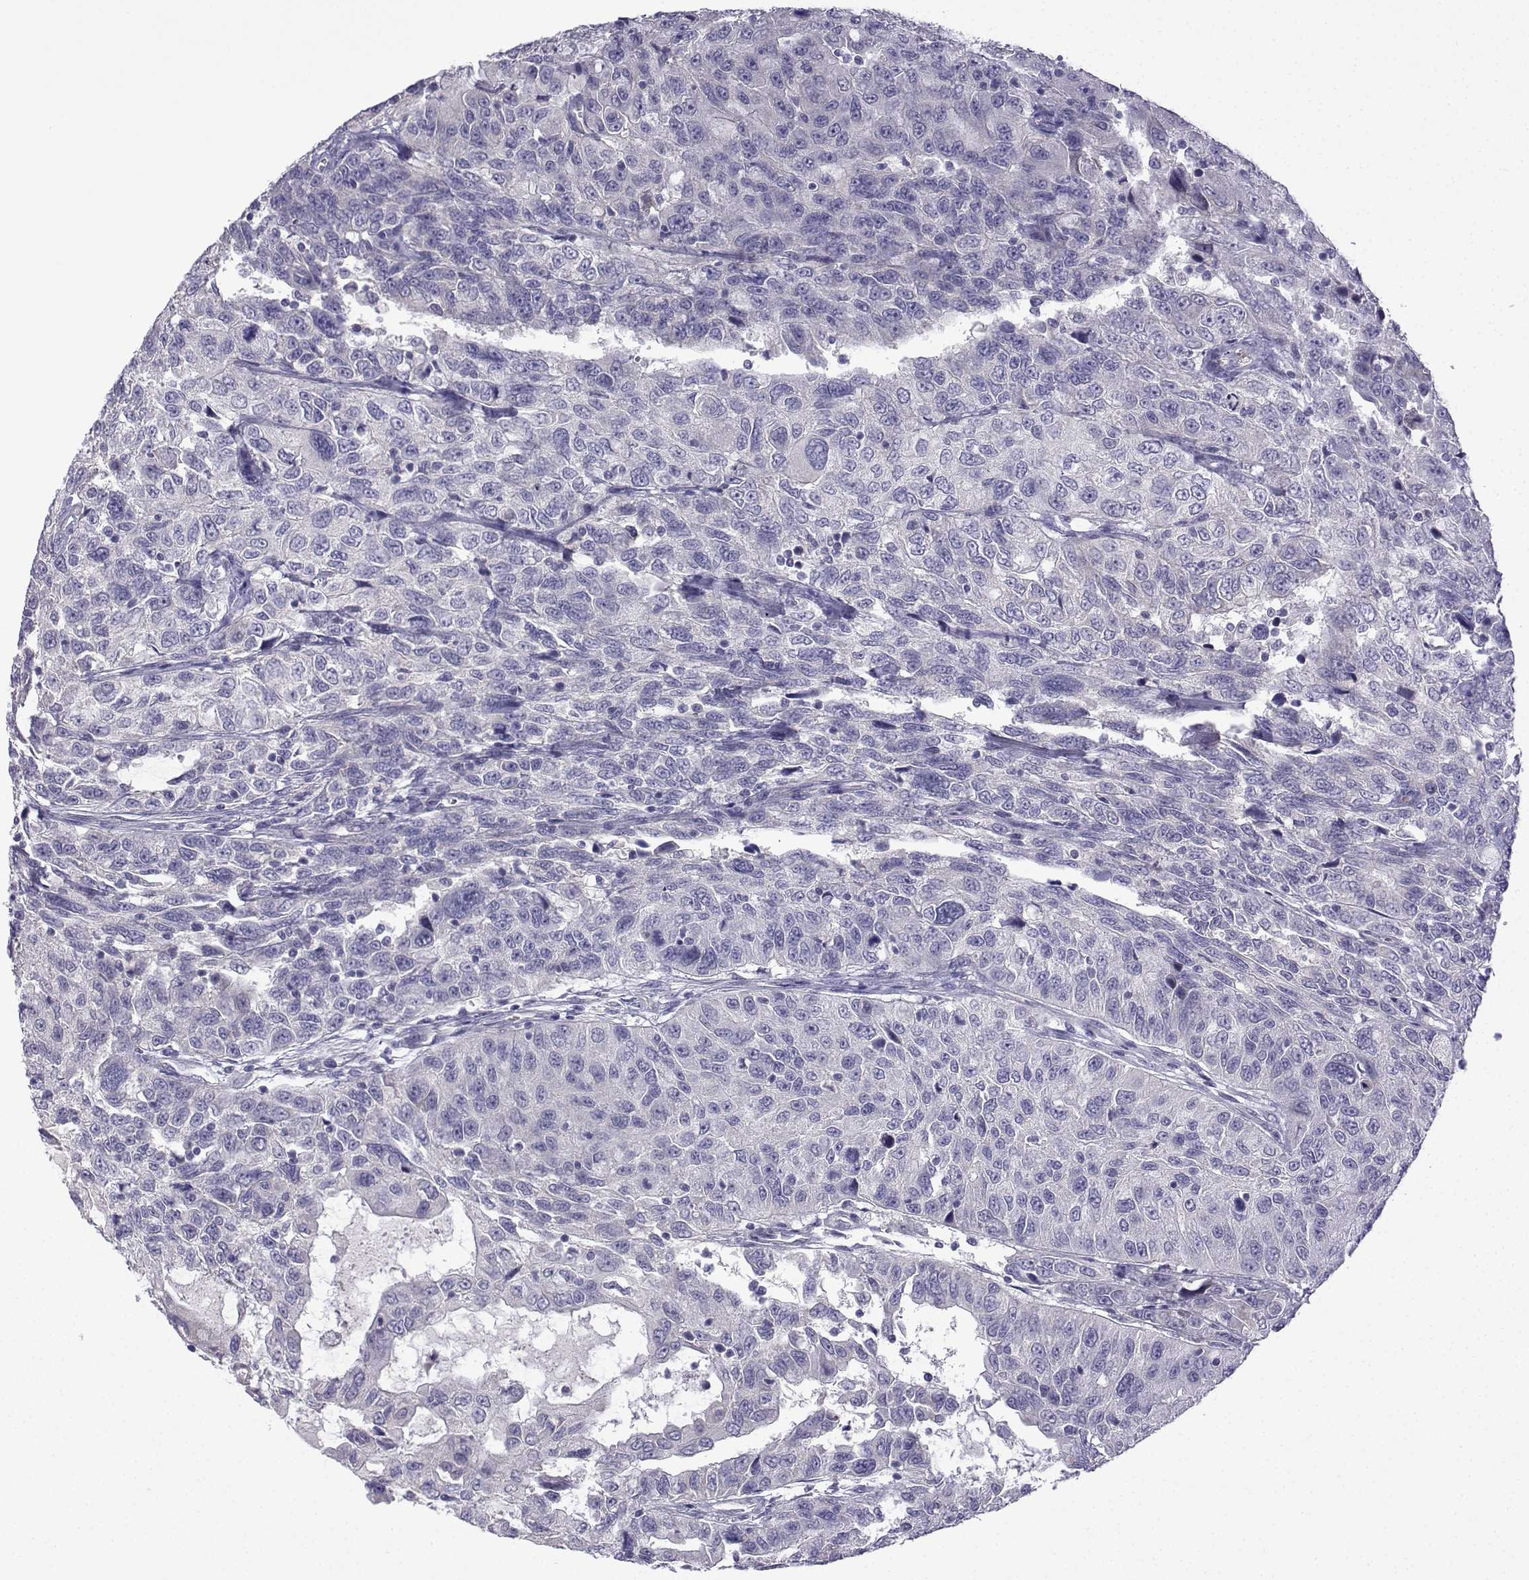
{"staining": {"intensity": "negative", "quantity": "none", "location": "none"}, "tissue": "urothelial cancer", "cell_type": "Tumor cells", "image_type": "cancer", "snomed": [{"axis": "morphology", "description": "Urothelial carcinoma, NOS"}, {"axis": "morphology", "description": "Urothelial carcinoma, High grade"}, {"axis": "topography", "description": "Urinary bladder"}], "caption": "This is an IHC image of urothelial carcinoma (high-grade). There is no staining in tumor cells.", "gene": "SPACA7", "patient": {"sex": "female", "age": 73}}